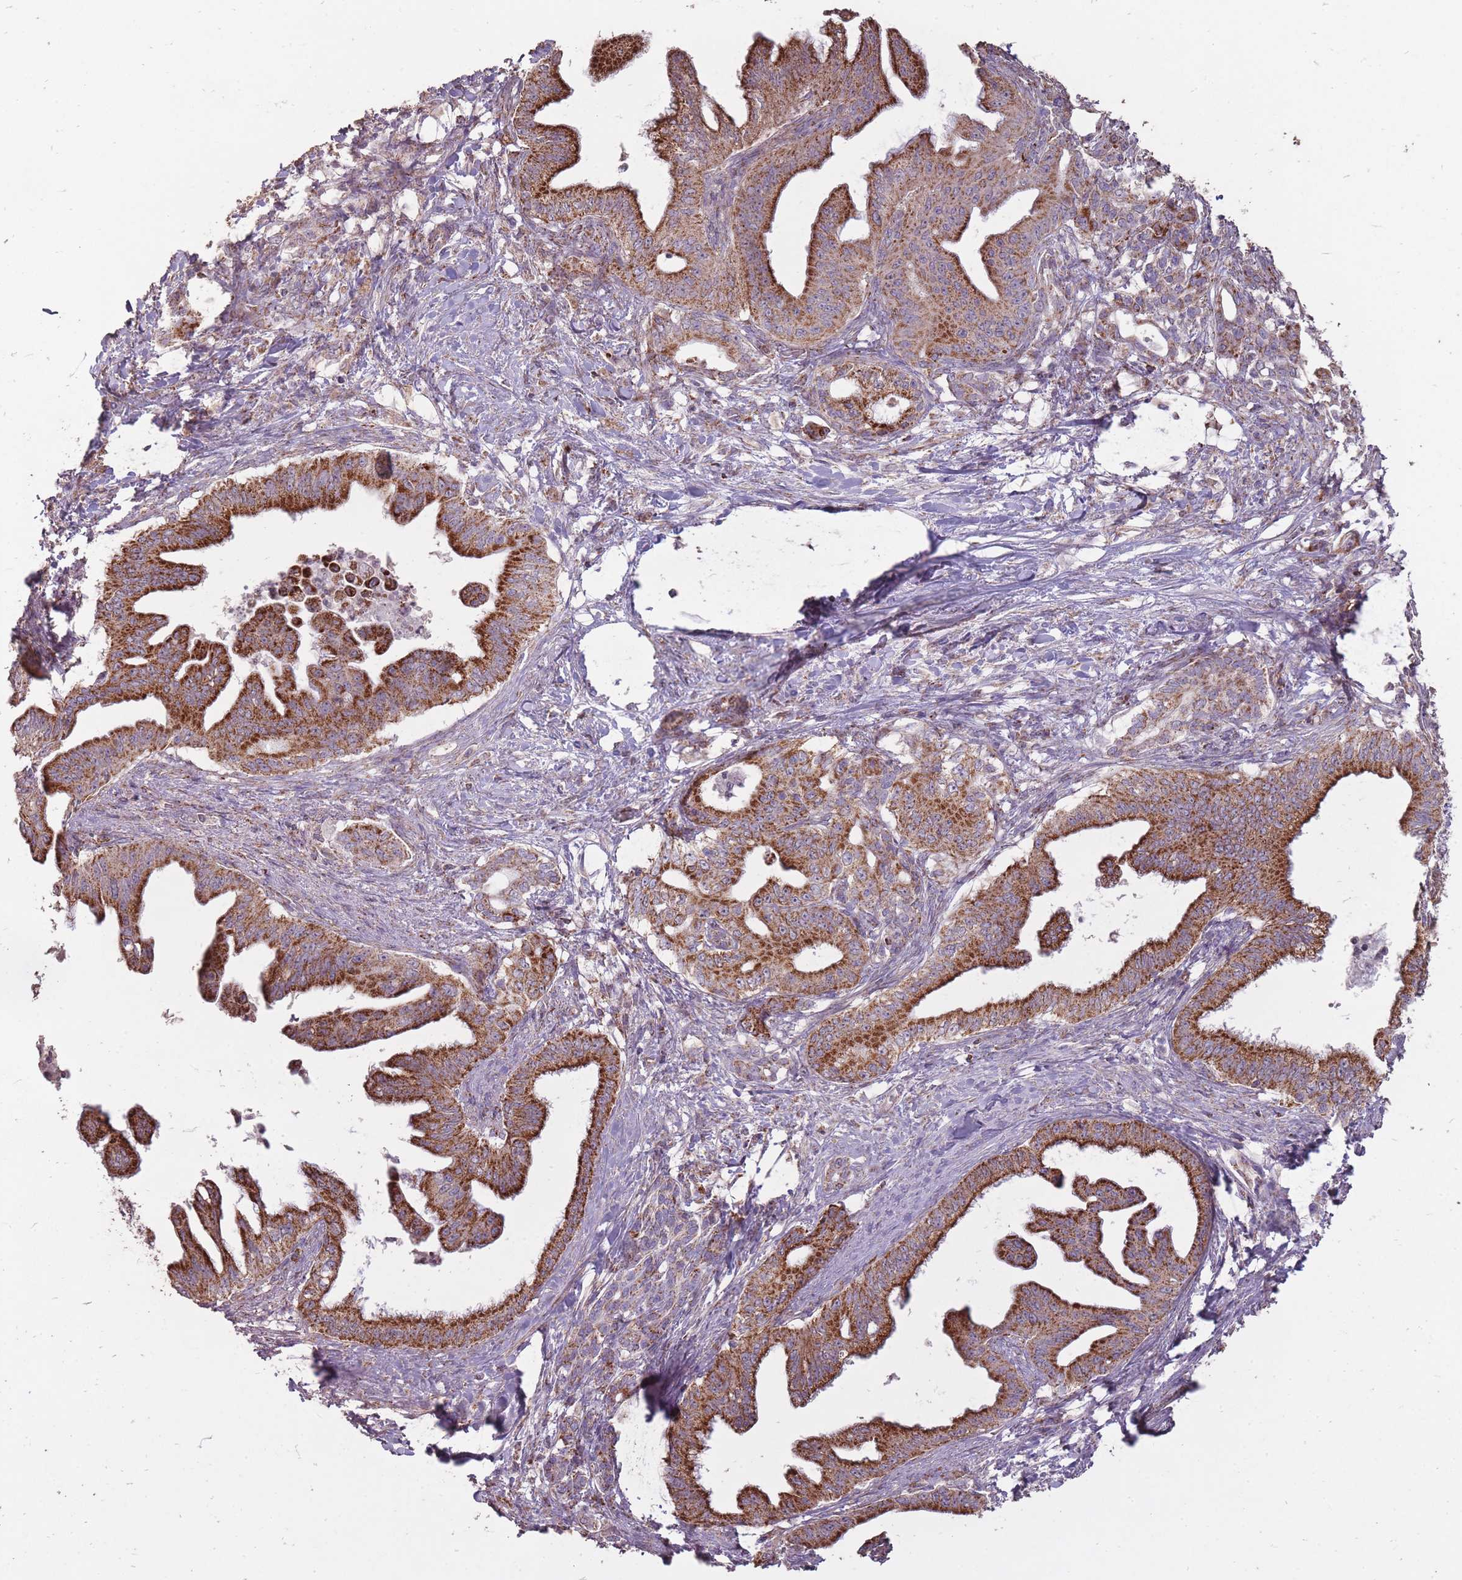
{"staining": {"intensity": "strong", "quantity": ">75%", "location": "cytoplasmic/membranous"}, "tissue": "pancreatic cancer", "cell_type": "Tumor cells", "image_type": "cancer", "snomed": [{"axis": "morphology", "description": "Adenocarcinoma, NOS"}, {"axis": "topography", "description": "Pancreas"}], "caption": "A high amount of strong cytoplasmic/membranous staining is appreciated in approximately >75% of tumor cells in pancreatic cancer (adenocarcinoma) tissue. Using DAB (3,3'-diaminobenzidine) (brown) and hematoxylin (blue) stains, captured at high magnification using brightfield microscopy.", "gene": "CNOT8", "patient": {"sex": "male", "age": 58}}